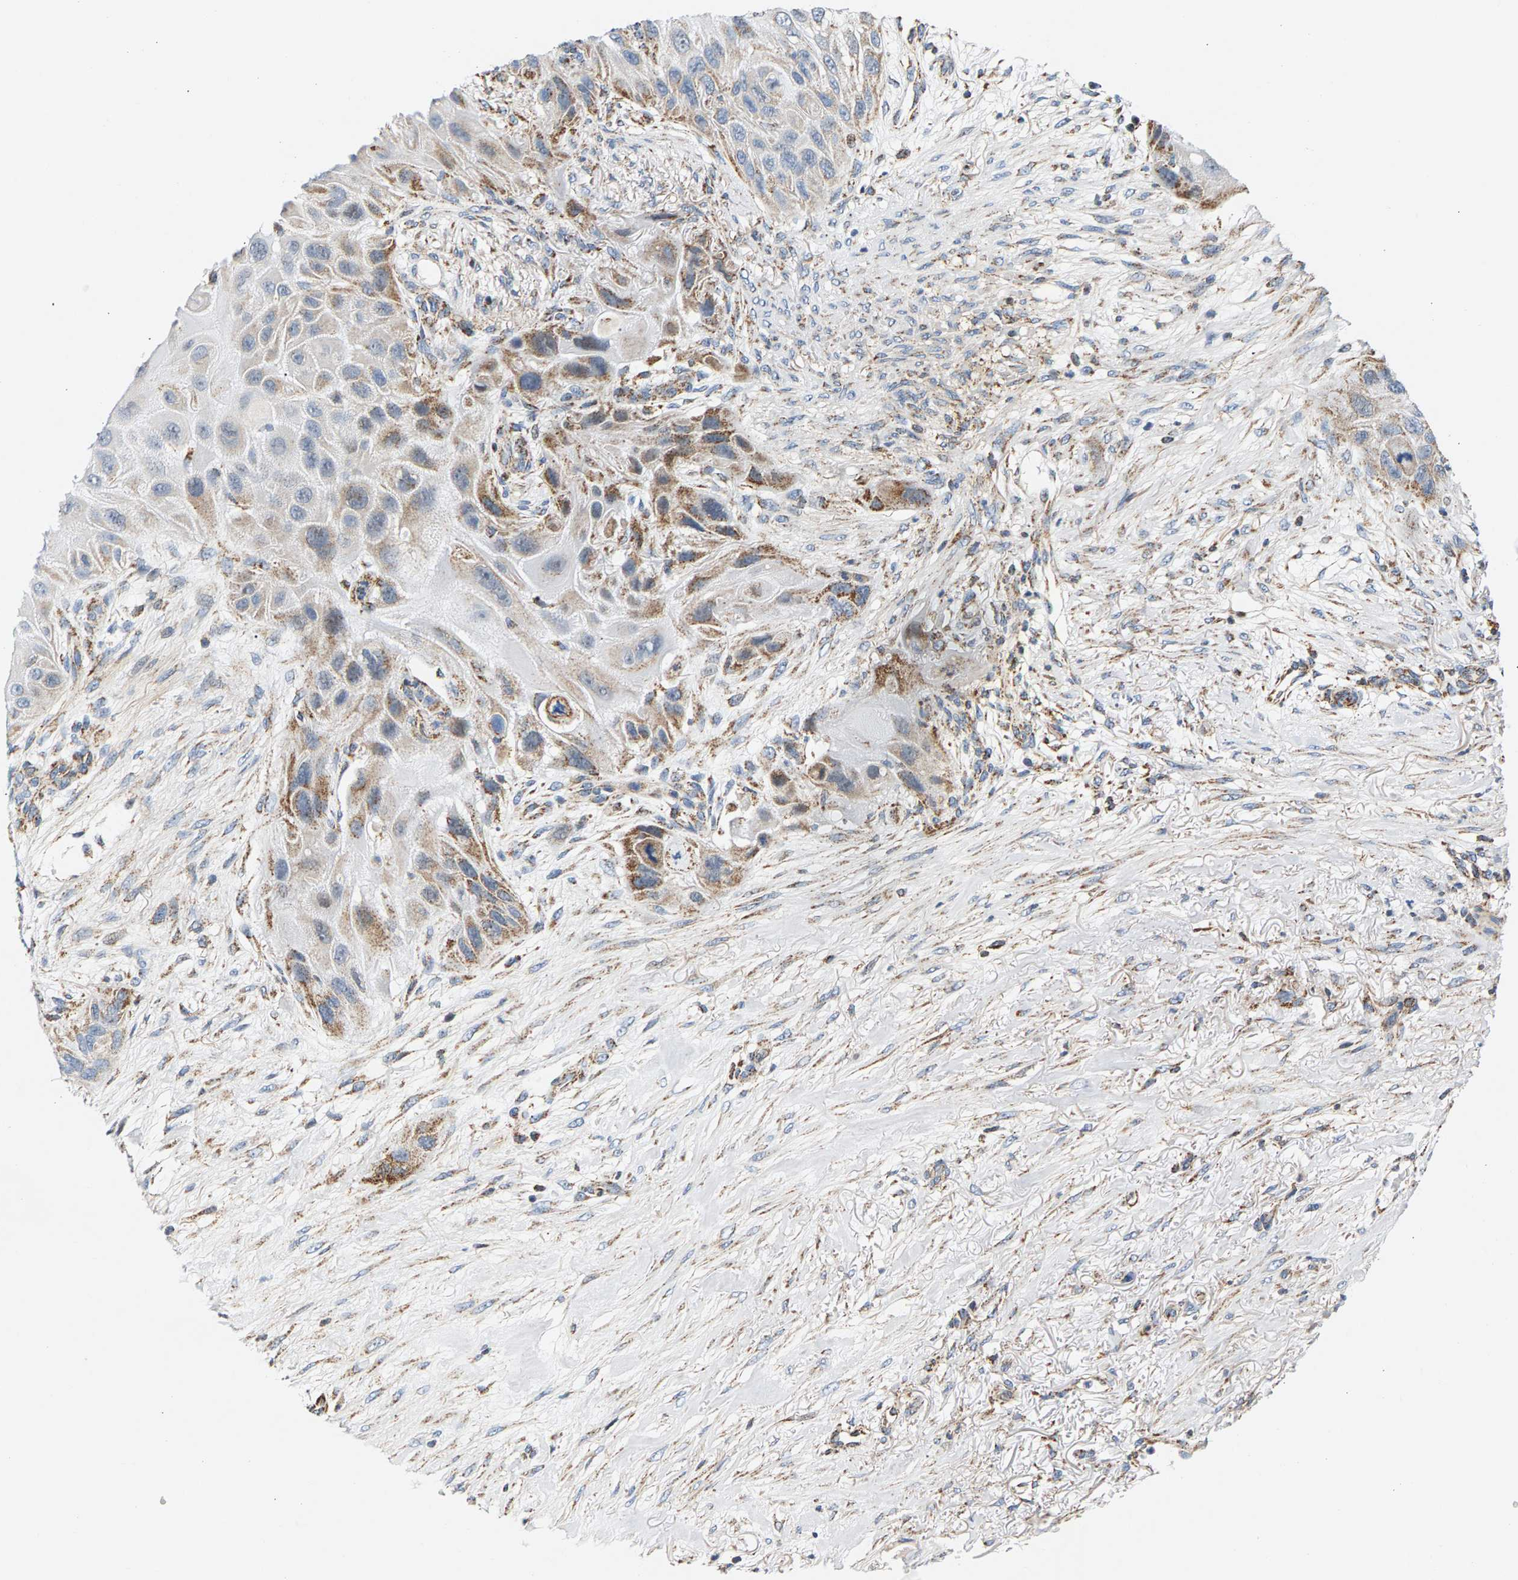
{"staining": {"intensity": "moderate", "quantity": "25%-75%", "location": "cytoplasmic/membranous"}, "tissue": "skin cancer", "cell_type": "Tumor cells", "image_type": "cancer", "snomed": [{"axis": "morphology", "description": "Squamous cell carcinoma, NOS"}, {"axis": "topography", "description": "Skin"}], "caption": "Protein analysis of skin squamous cell carcinoma tissue reveals moderate cytoplasmic/membranous positivity in about 25%-75% of tumor cells. (IHC, brightfield microscopy, high magnification).", "gene": "PDE1A", "patient": {"sex": "female", "age": 77}}